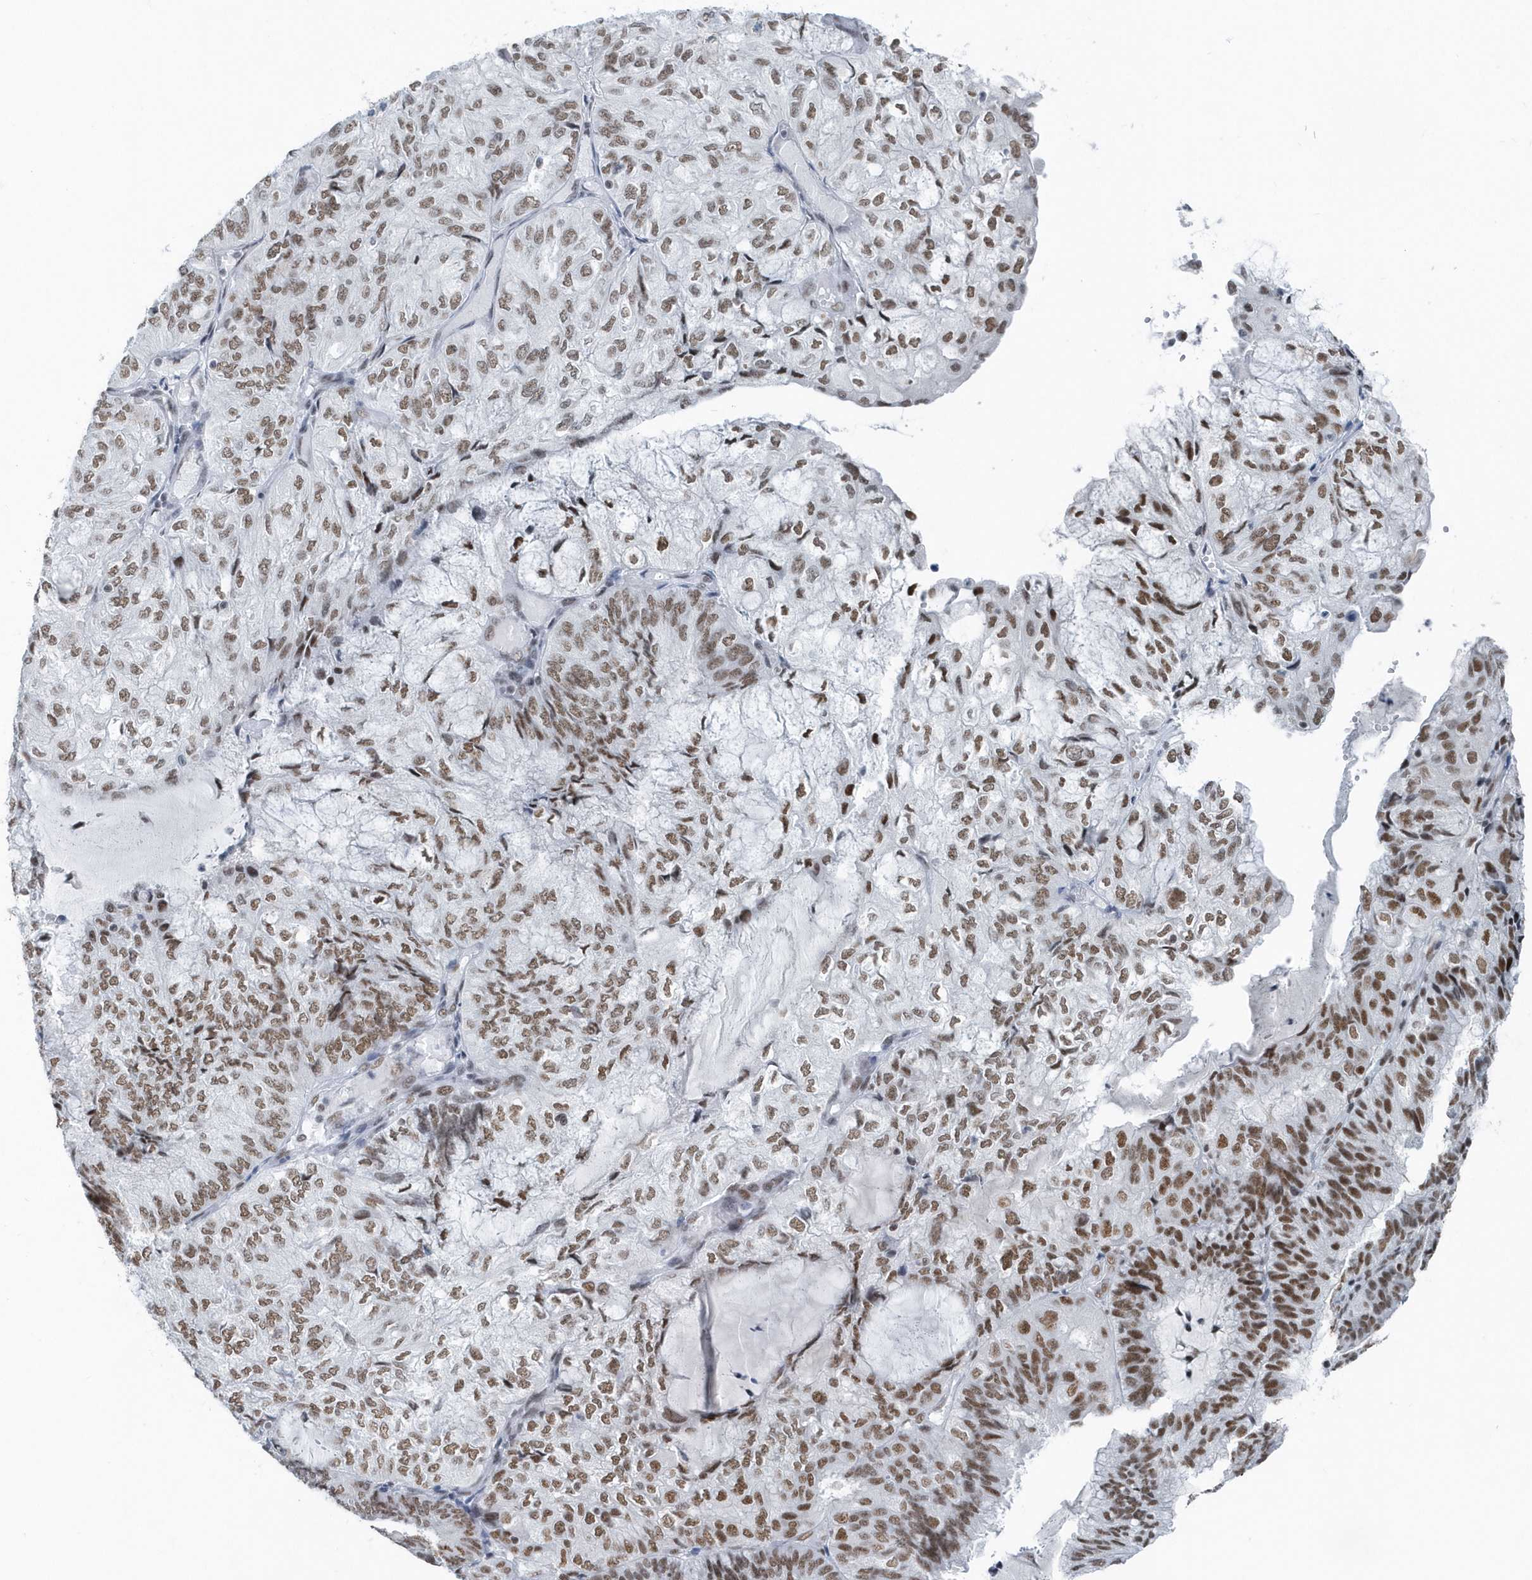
{"staining": {"intensity": "moderate", "quantity": ">75%", "location": "nuclear"}, "tissue": "endometrial cancer", "cell_type": "Tumor cells", "image_type": "cancer", "snomed": [{"axis": "morphology", "description": "Adenocarcinoma, NOS"}, {"axis": "topography", "description": "Endometrium"}], "caption": "Tumor cells exhibit medium levels of moderate nuclear staining in about >75% of cells in endometrial cancer (adenocarcinoma).", "gene": "FIP1L1", "patient": {"sex": "female", "age": 81}}